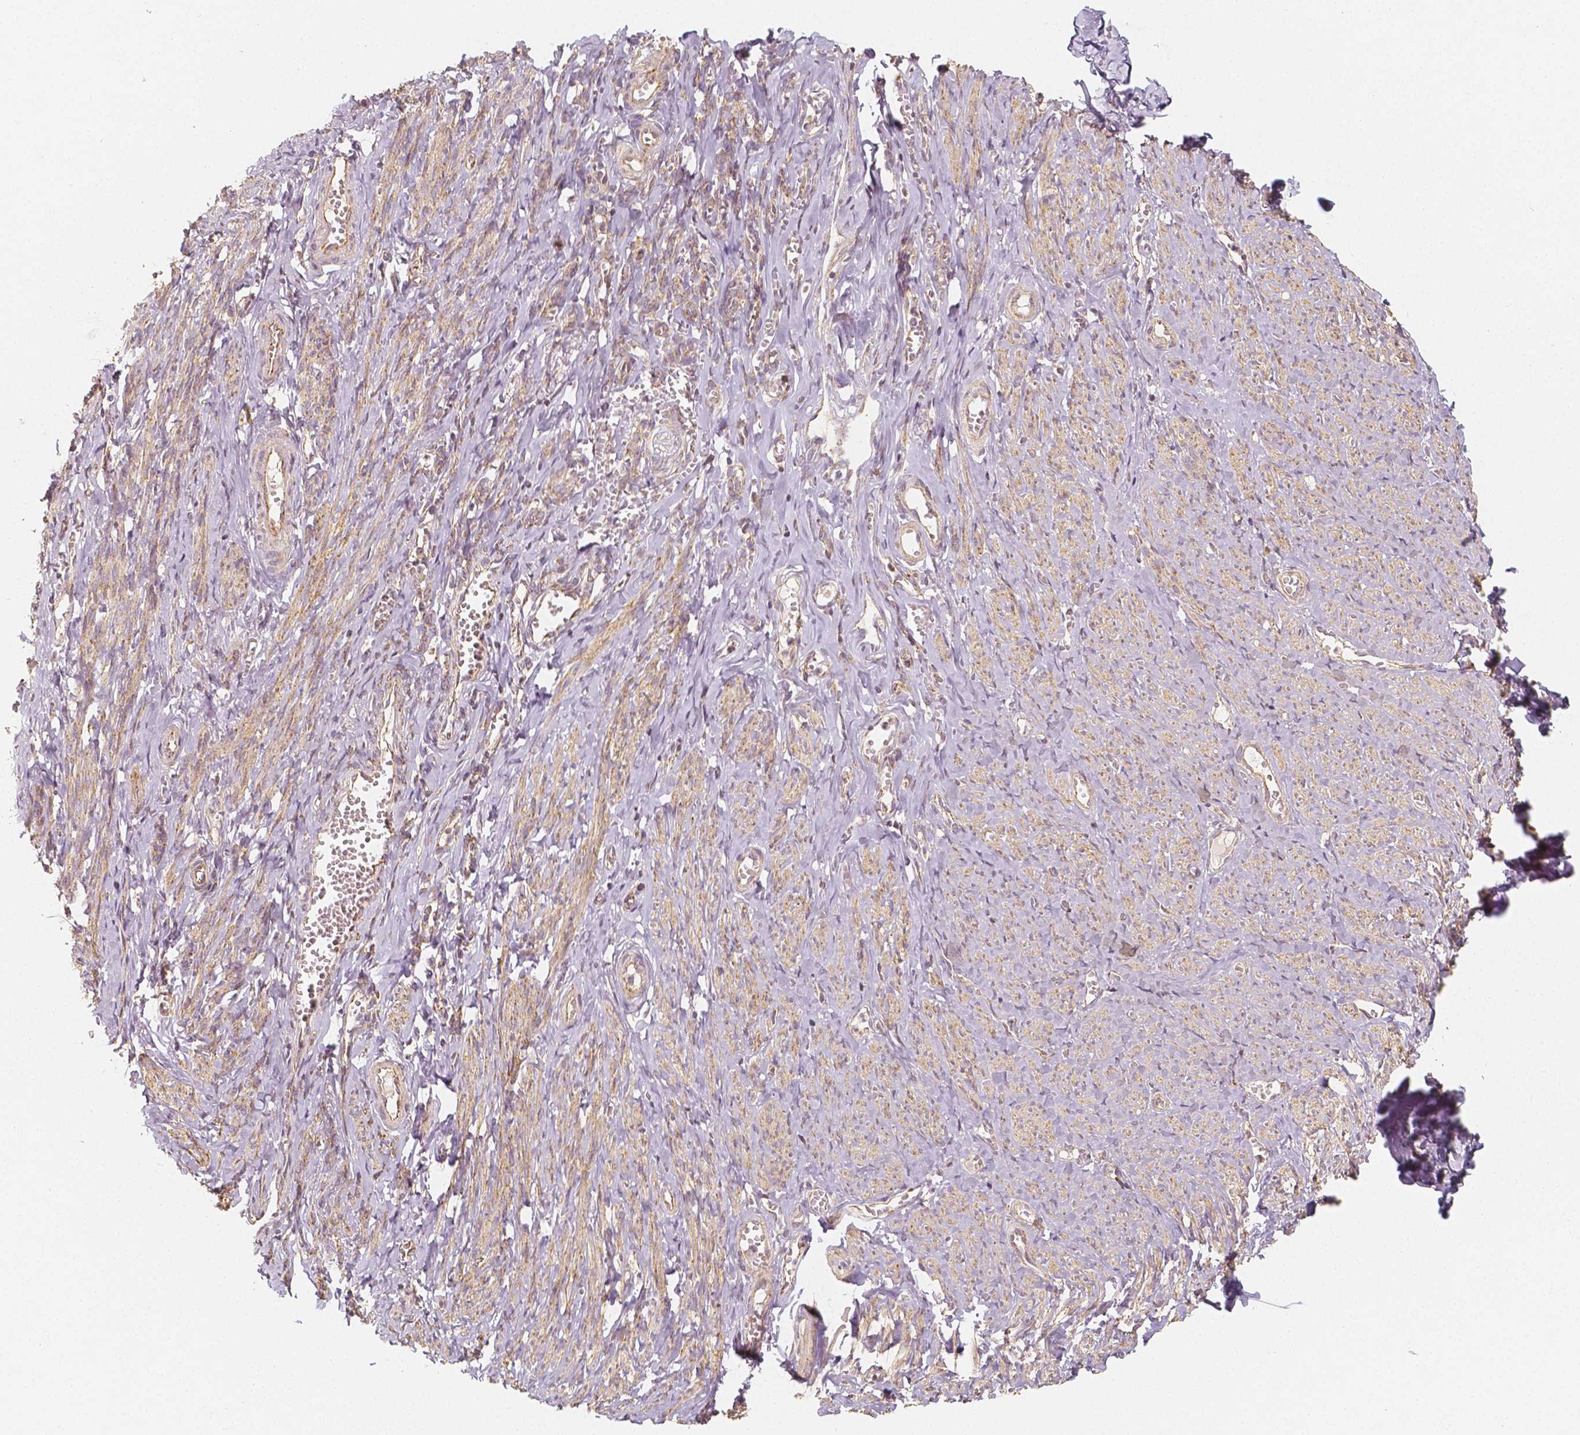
{"staining": {"intensity": "moderate", "quantity": "25%-75%", "location": "cytoplasmic/membranous"}, "tissue": "smooth muscle", "cell_type": "Smooth muscle cells", "image_type": "normal", "snomed": [{"axis": "morphology", "description": "Normal tissue, NOS"}, {"axis": "topography", "description": "Smooth muscle"}], "caption": "This is a photomicrograph of IHC staining of normal smooth muscle, which shows moderate positivity in the cytoplasmic/membranous of smooth muscle cells.", "gene": "PGAM5", "patient": {"sex": "female", "age": 65}}